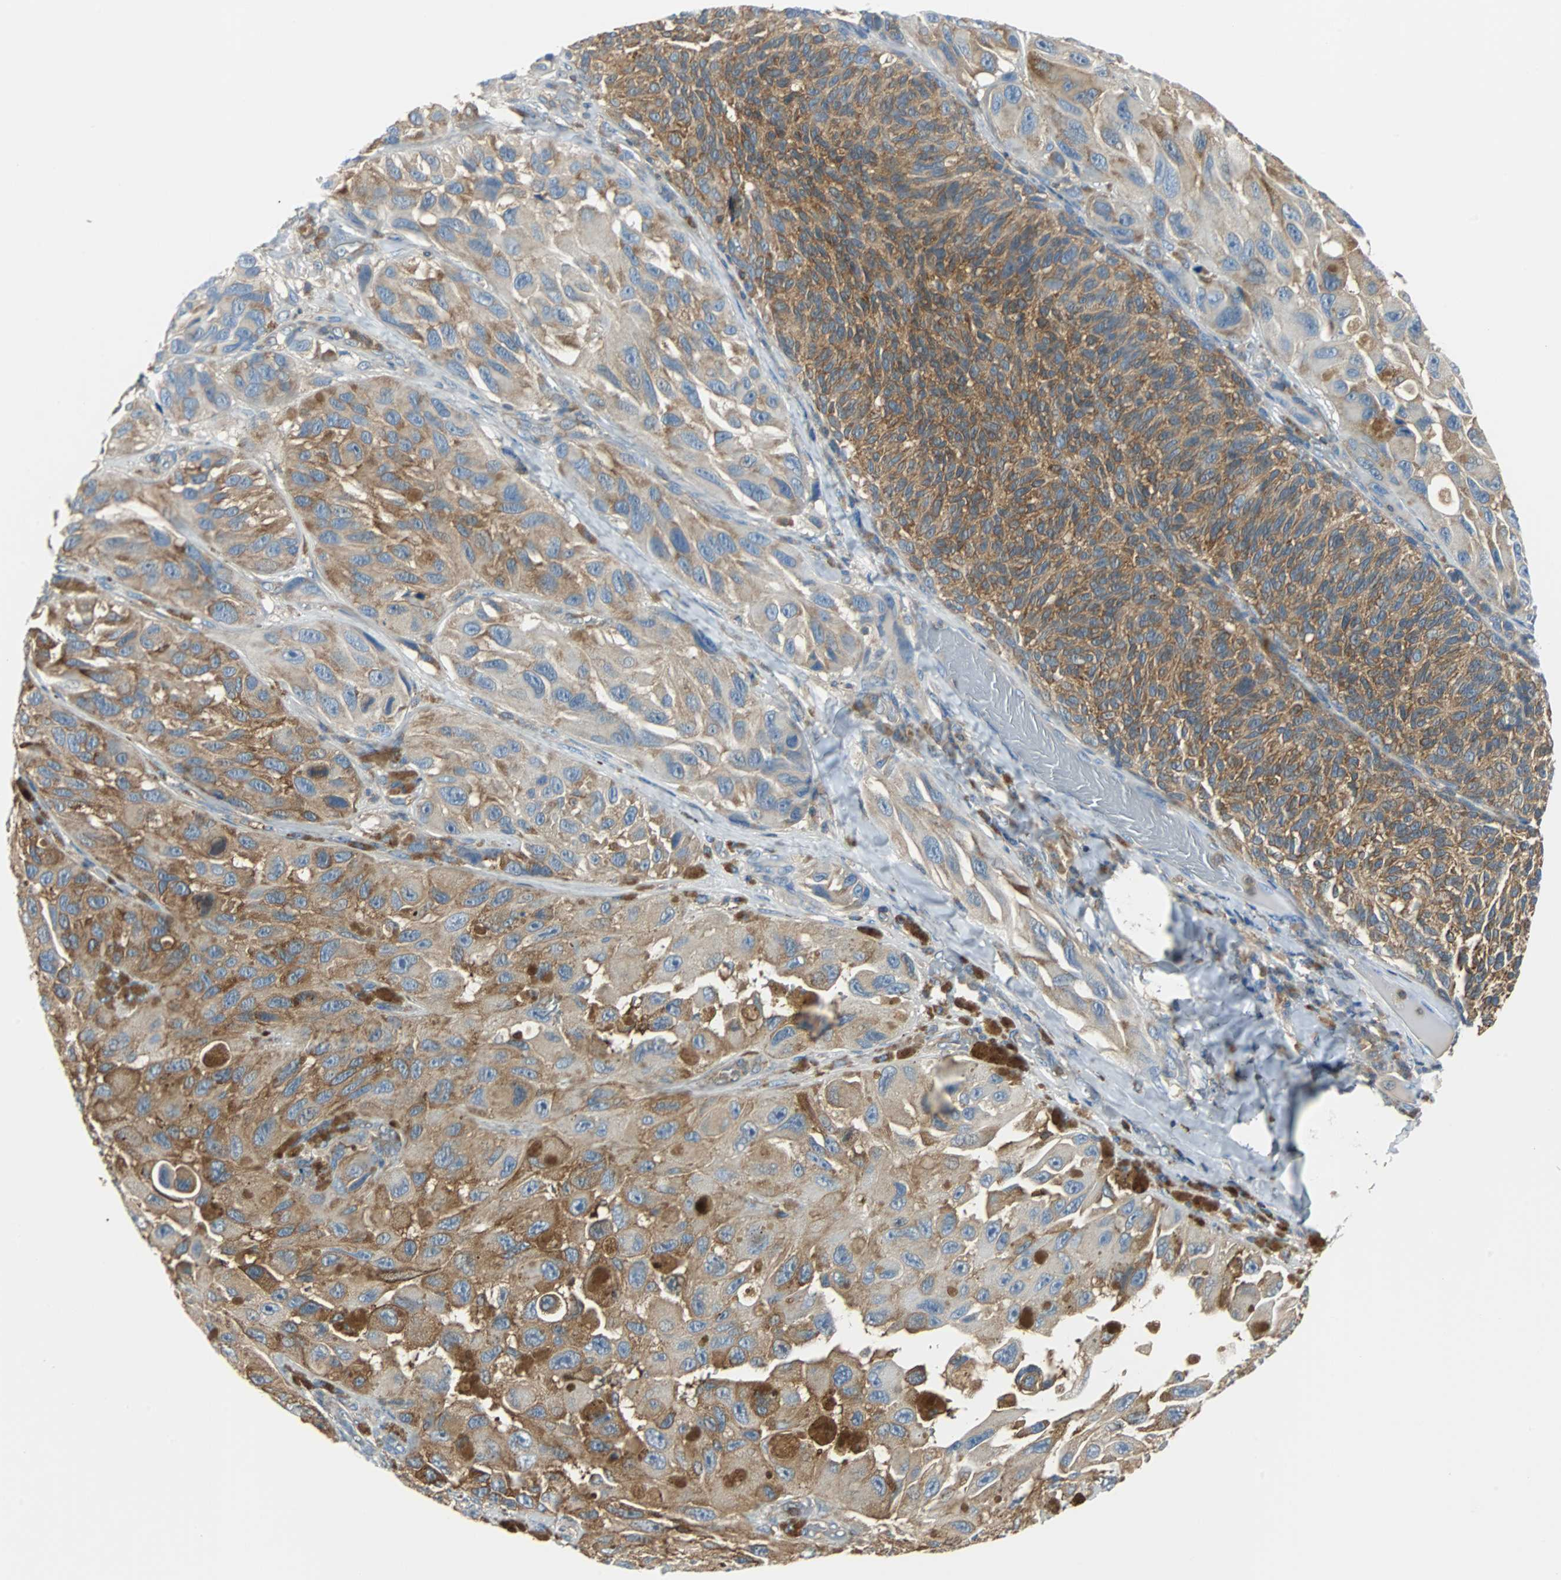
{"staining": {"intensity": "moderate", "quantity": ">75%", "location": "cytoplasmic/membranous"}, "tissue": "melanoma", "cell_type": "Tumor cells", "image_type": "cancer", "snomed": [{"axis": "morphology", "description": "Malignant melanoma, NOS"}, {"axis": "topography", "description": "Skin"}], "caption": "Immunohistochemistry (IHC) of human malignant melanoma shows medium levels of moderate cytoplasmic/membranous expression in approximately >75% of tumor cells.", "gene": "TSC22D4", "patient": {"sex": "female", "age": 73}}